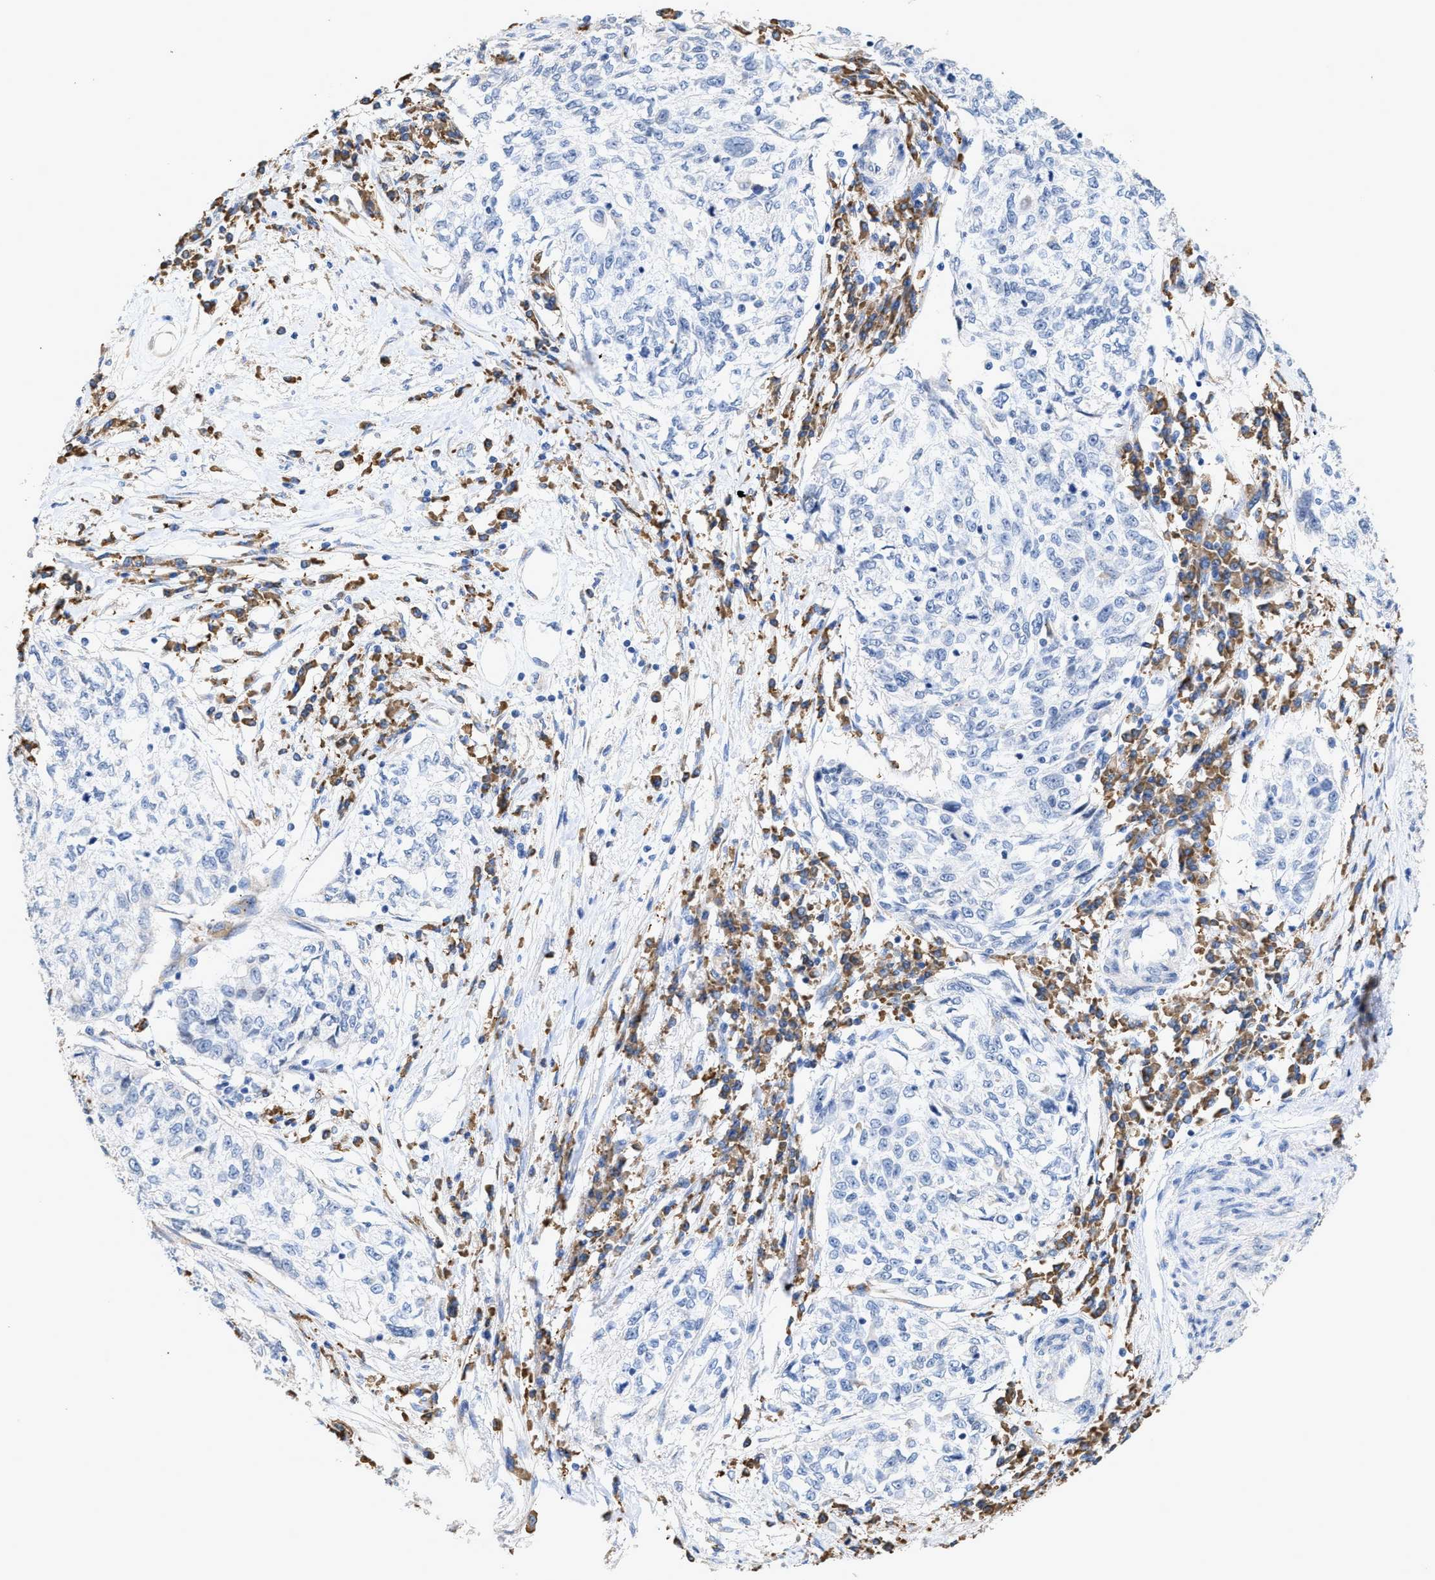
{"staining": {"intensity": "negative", "quantity": "none", "location": "none"}, "tissue": "cervical cancer", "cell_type": "Tumor cells", "image_type": "cancer", "snomed": [{"axis": "morphology", "description": "Squamous cell carcinoma, NOS"}, {"axis": "topography", "description": "Cervix"}], "caption": "This is a micrograph of IHC staining of cervical squamous cell carcinoma, which shows no positivity in tumor cells.", "gene": "RYR2", "patient": {"sex": "female", "age": 57}}